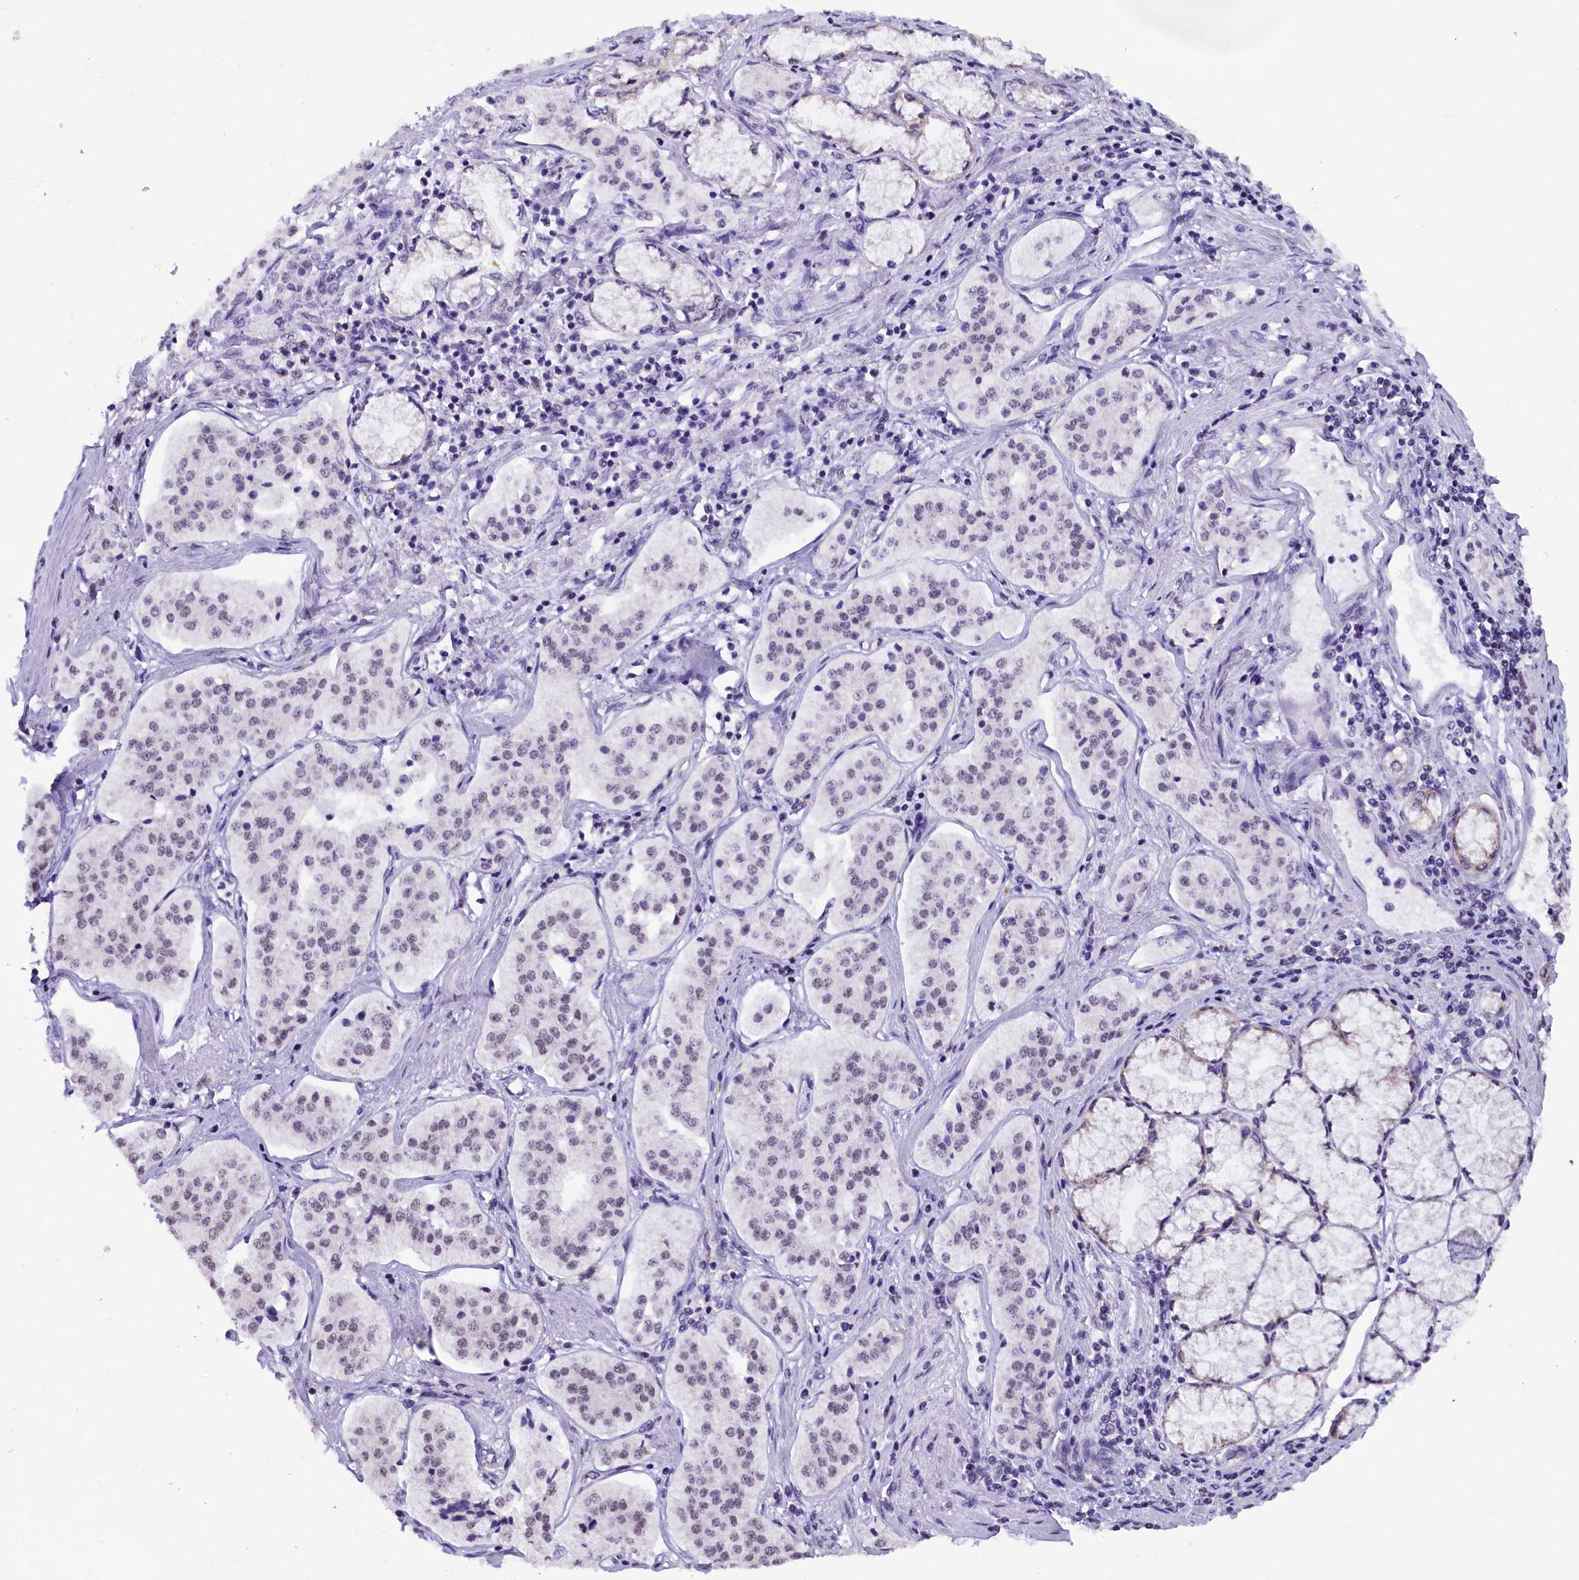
{"staining": {"intensity": "negative", "quantity": "none", "location": "none"}, "tissue": "pancreatic cancer", "cell_type": "Tumor cells", "image_type": "cancer", "snomed": [{"axis": "morphology", "description": "Adenocarcinoma, NOS"}, {"axis": "topography", "description": "Pancreas"}], "caption": "Pancreatic adenocarcinoma was stained to show a protein in brown. There is no significant expression in tumor cells.", "gene": "NCBP1", "patient": {"sex": "female", "age": 50}}